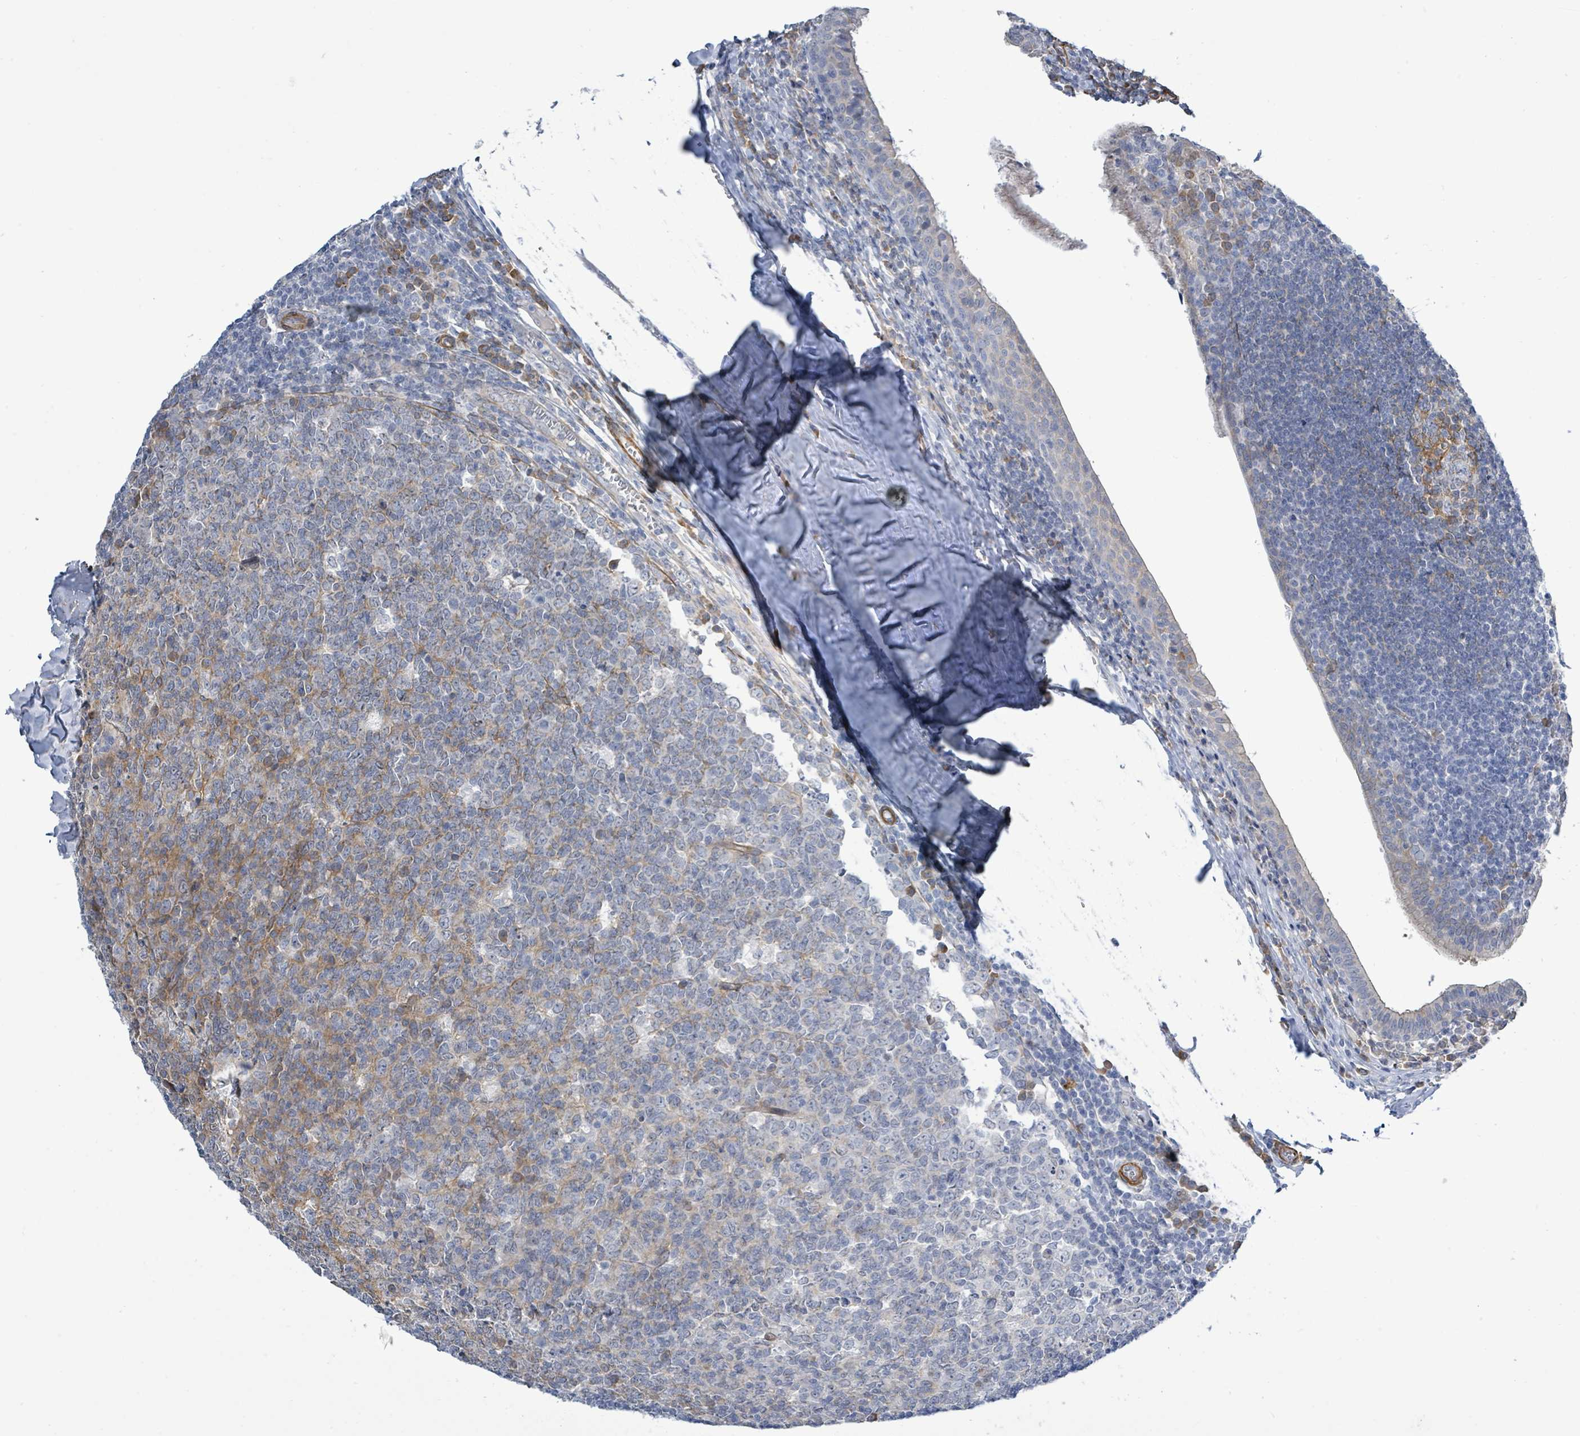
{"staining": {"intensity": "weak", "quantity": "<25%", "location": "cytoplasmic/membranous"}, "tissue": "tonsil", "cell_type": "Germinal center cells", "image_type": "normal", "snomed": [{"axis": "morphology", "description": "Normal tissue, NOS"}, {"axis": "topography", "description": "Tonsil"}], "caption": "Immunohistochemistry histopathology image of unremarkable tonsil: tonsil stained with DAB (3,3'-diaminobenzidine) demonstrates no significant protein expression in germinal center cells. Nuclei are stained in blue.", "gene": "DMRTC1B", "patient": {"sex": "male", "age": 27}}